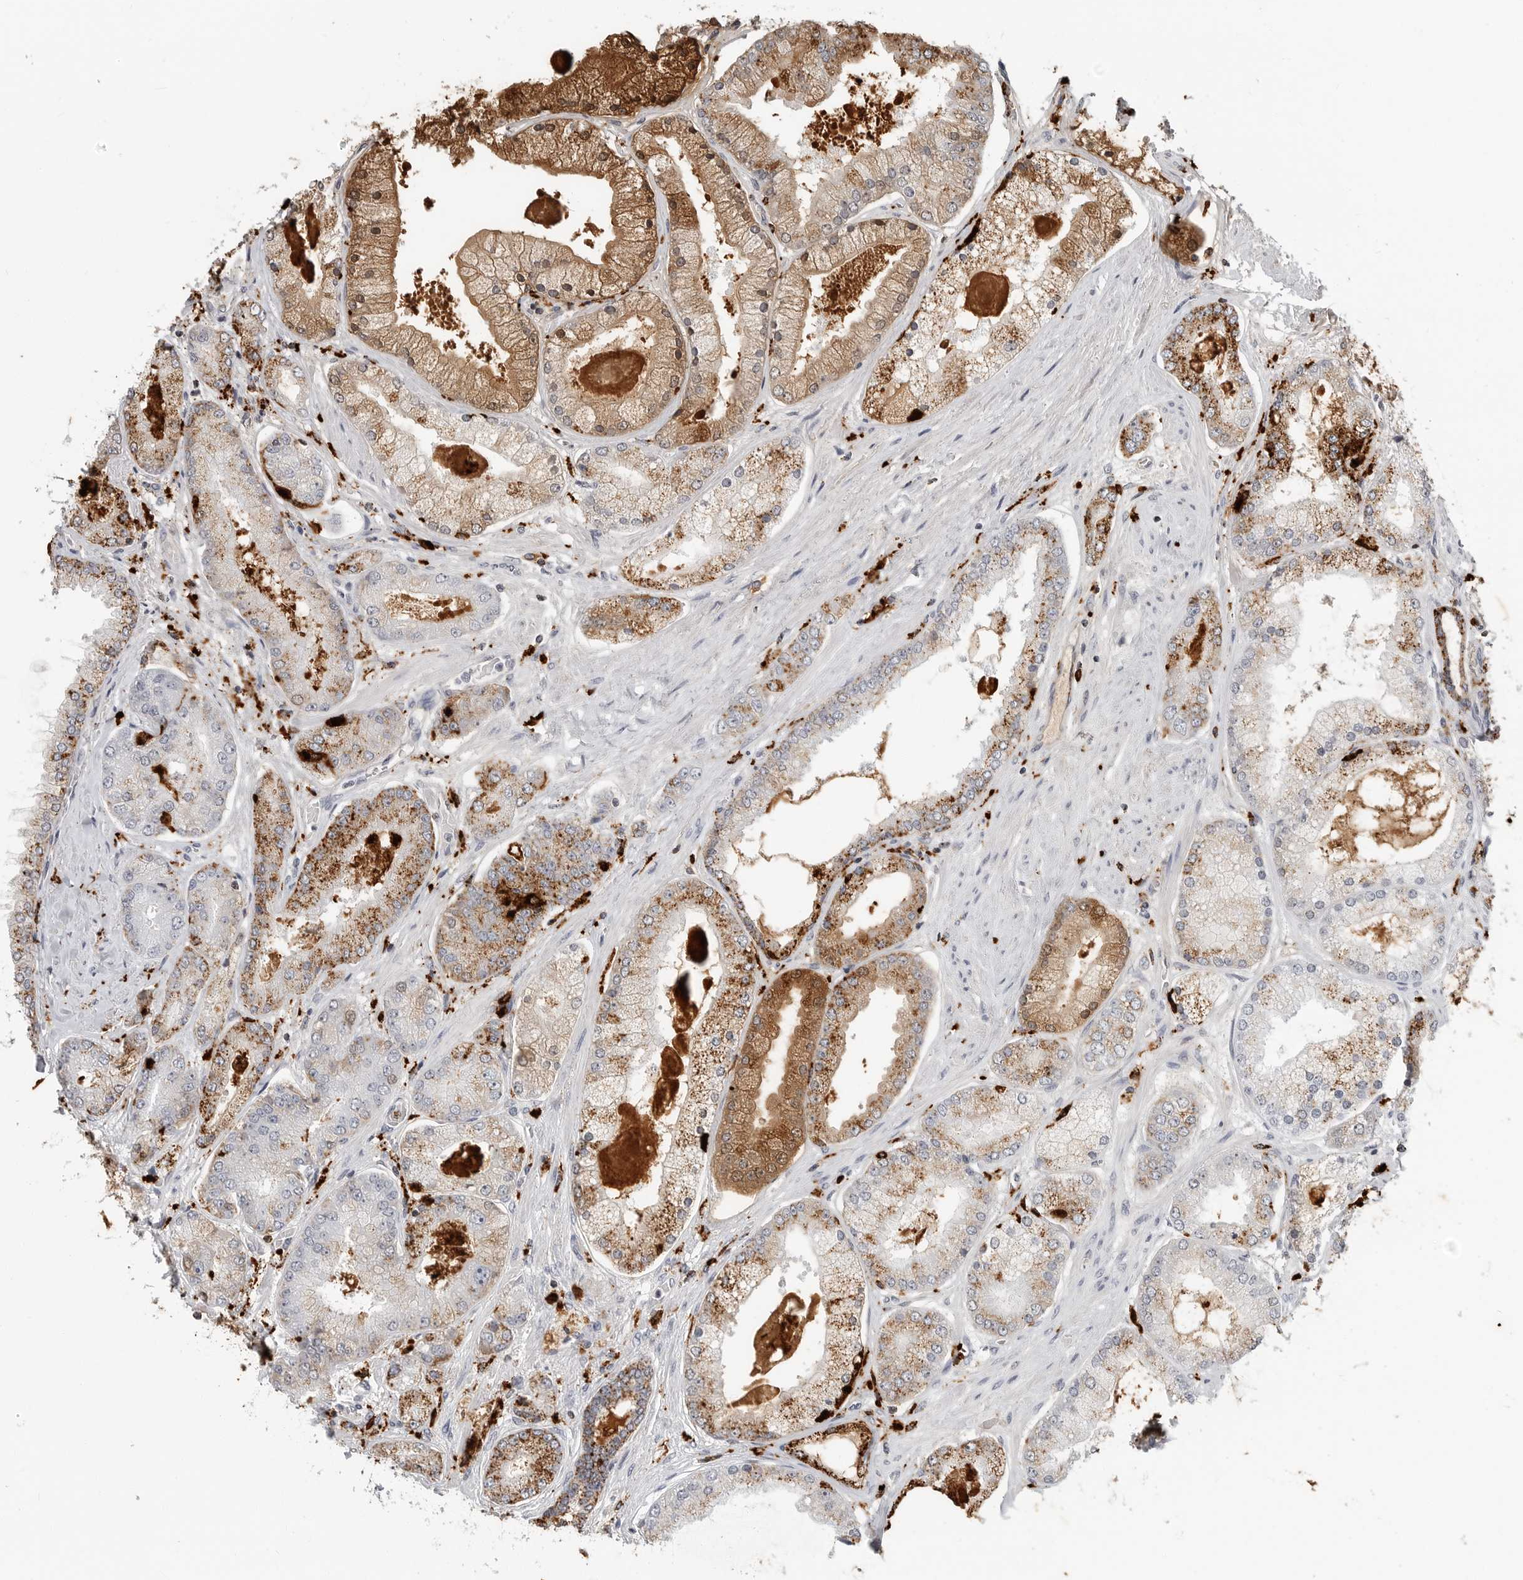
{"staining": {"intensity": "strong", "quantity": "25%-75%", "location": "cytoplasmic/membranous"}, "tissue": "prostate cancer", "cell_type": "Tumor cells", "image_type": "cancer", "snomed": [{"axis": "morphology", "description": "Adenocarcinoma, High grade"}, {"axis": "topography", "description": "Prostate"}], "caption": "A histopathology image of prostate adenocarcinoma (high-grade) stained for a protein exhibits strong cytoplasmic/membranous brown staining in tumor cells.", "gene": "IFI30", "patient": {"sex": "male", "age": 58}}